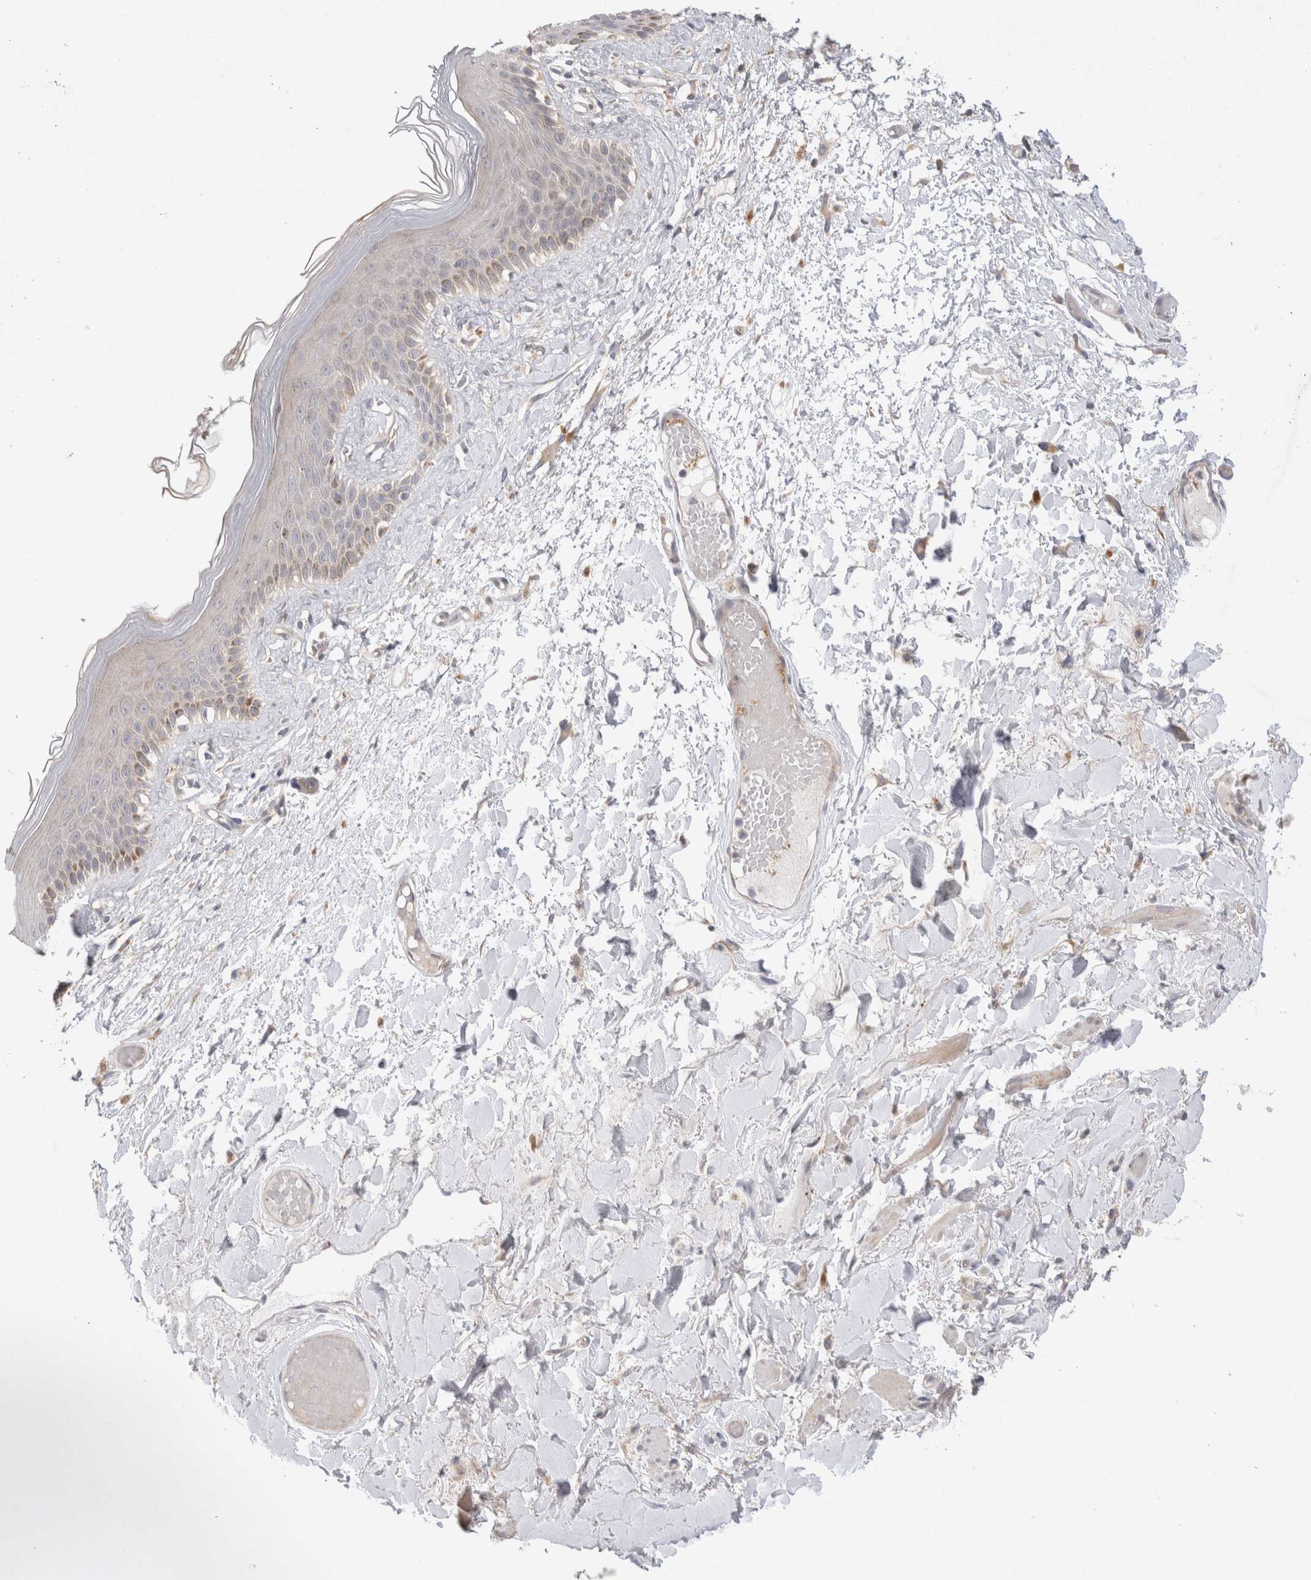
{"staining": {"intensity": "weak", "quantity": "<25%", "location": "cytoplasmic/membranous"}, "tissue": "skin", "cell_type": "Epidermal cells", "image_type": "normal", "snomed": [{"axis": "morphology", "description": "Normal tissue, NOS"}, {"axis": "topography", "description": "Vulva"}], "caption": "DAB (3,3'-diaminobenzidine) immunohistochemical staining of benign skin reveals no significant positivity in epidermal cells.", "gene": "NPC1", "patient": {"sex": "female", "age": 73}}